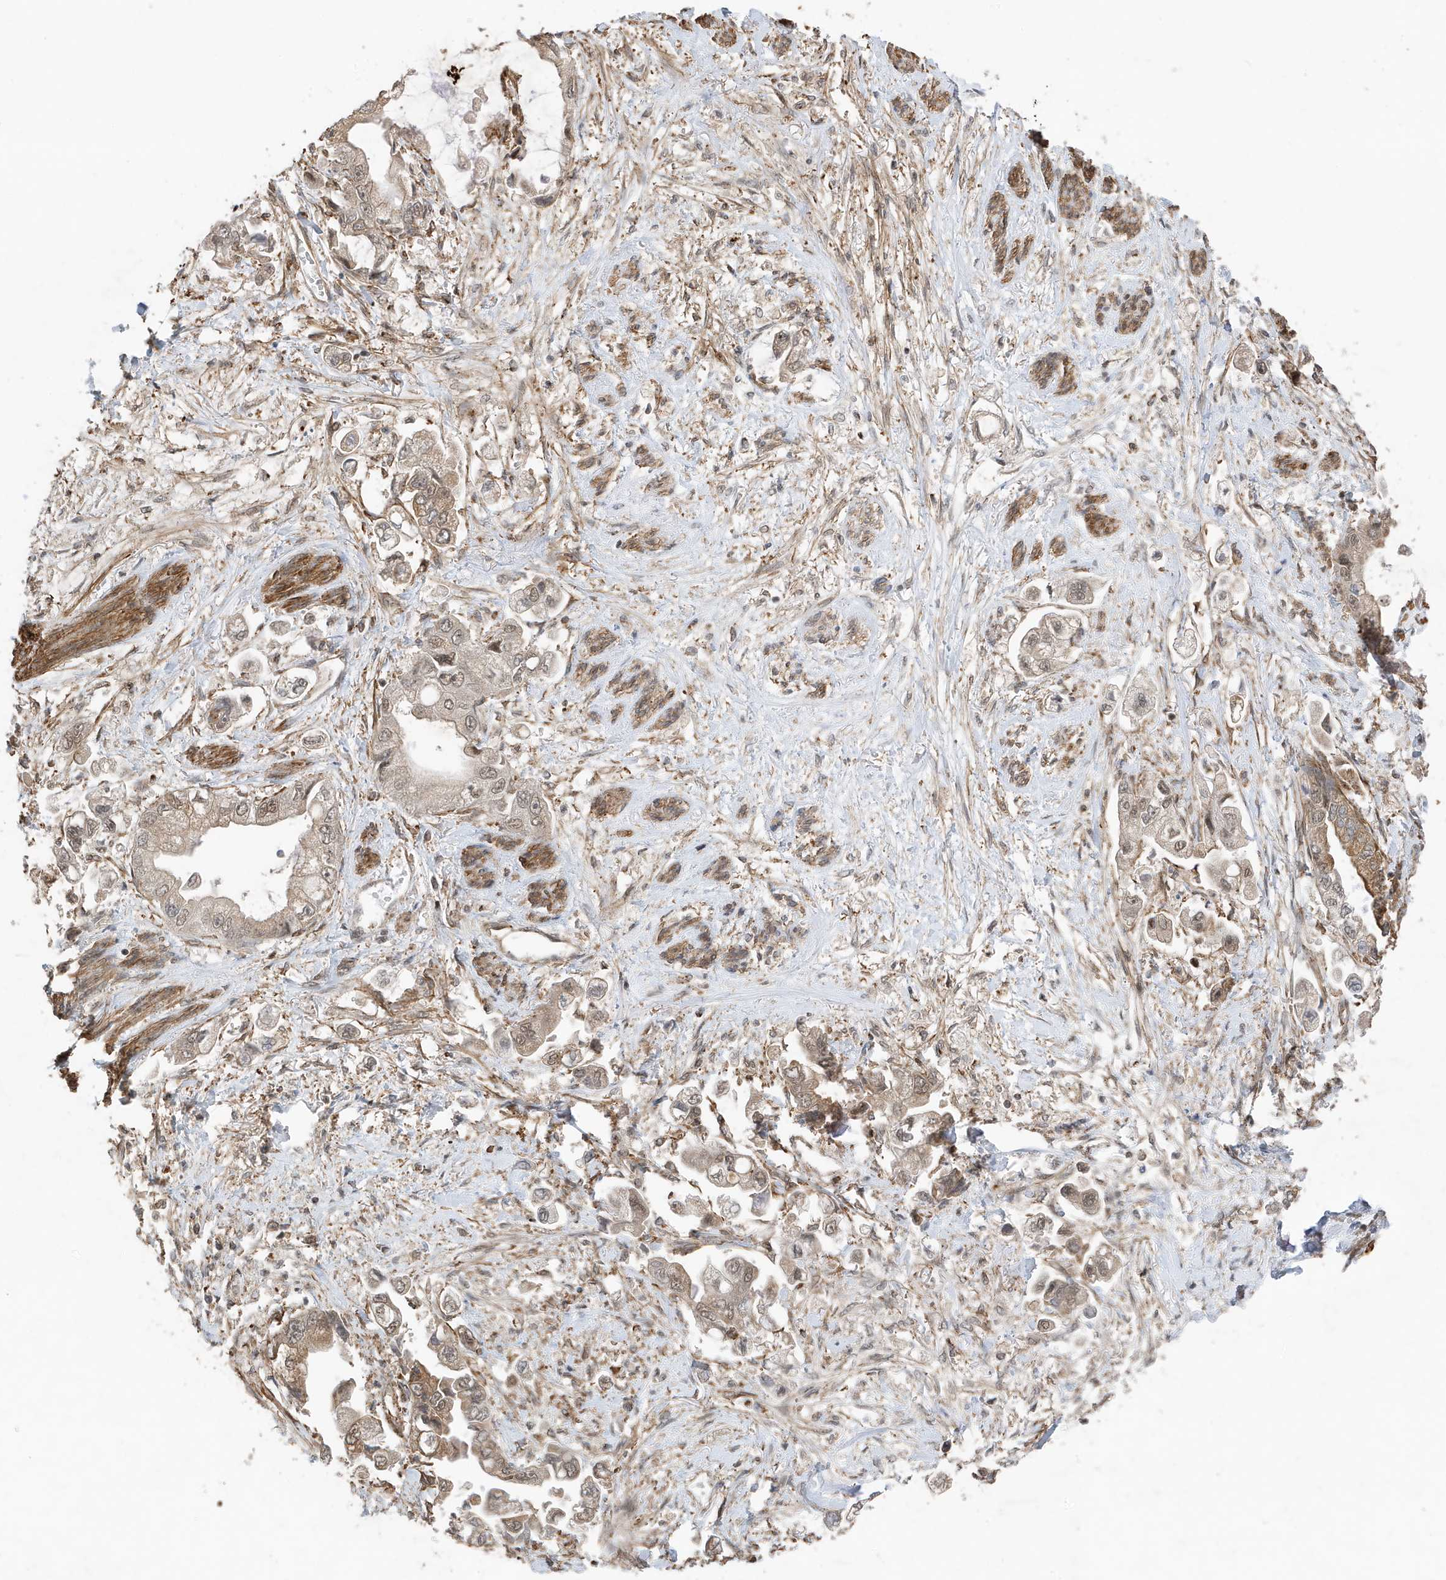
{"staining": {"intensity": "weak", "quantity": "25%-75%", "location": "cytoplasmic/membranous,nuclear"}, "tissue": "stomach cancer", "cell_type": "Tumor cells", "image_type": "cancer", "snomed": [{"axis": "morphology", "description": "Adenocarcinoma, NOS"}, {"axis": "topography", "description": "Stomach"}], "caption": "There is low levels of weak cytoplasmic/membranous and nuclear expression in tumor cells of stomach cancer, as demonstrated by immunohistochemical staining (brown color).", "gene": "MAST3", "patient": {"sex": "male", "age": 62}}